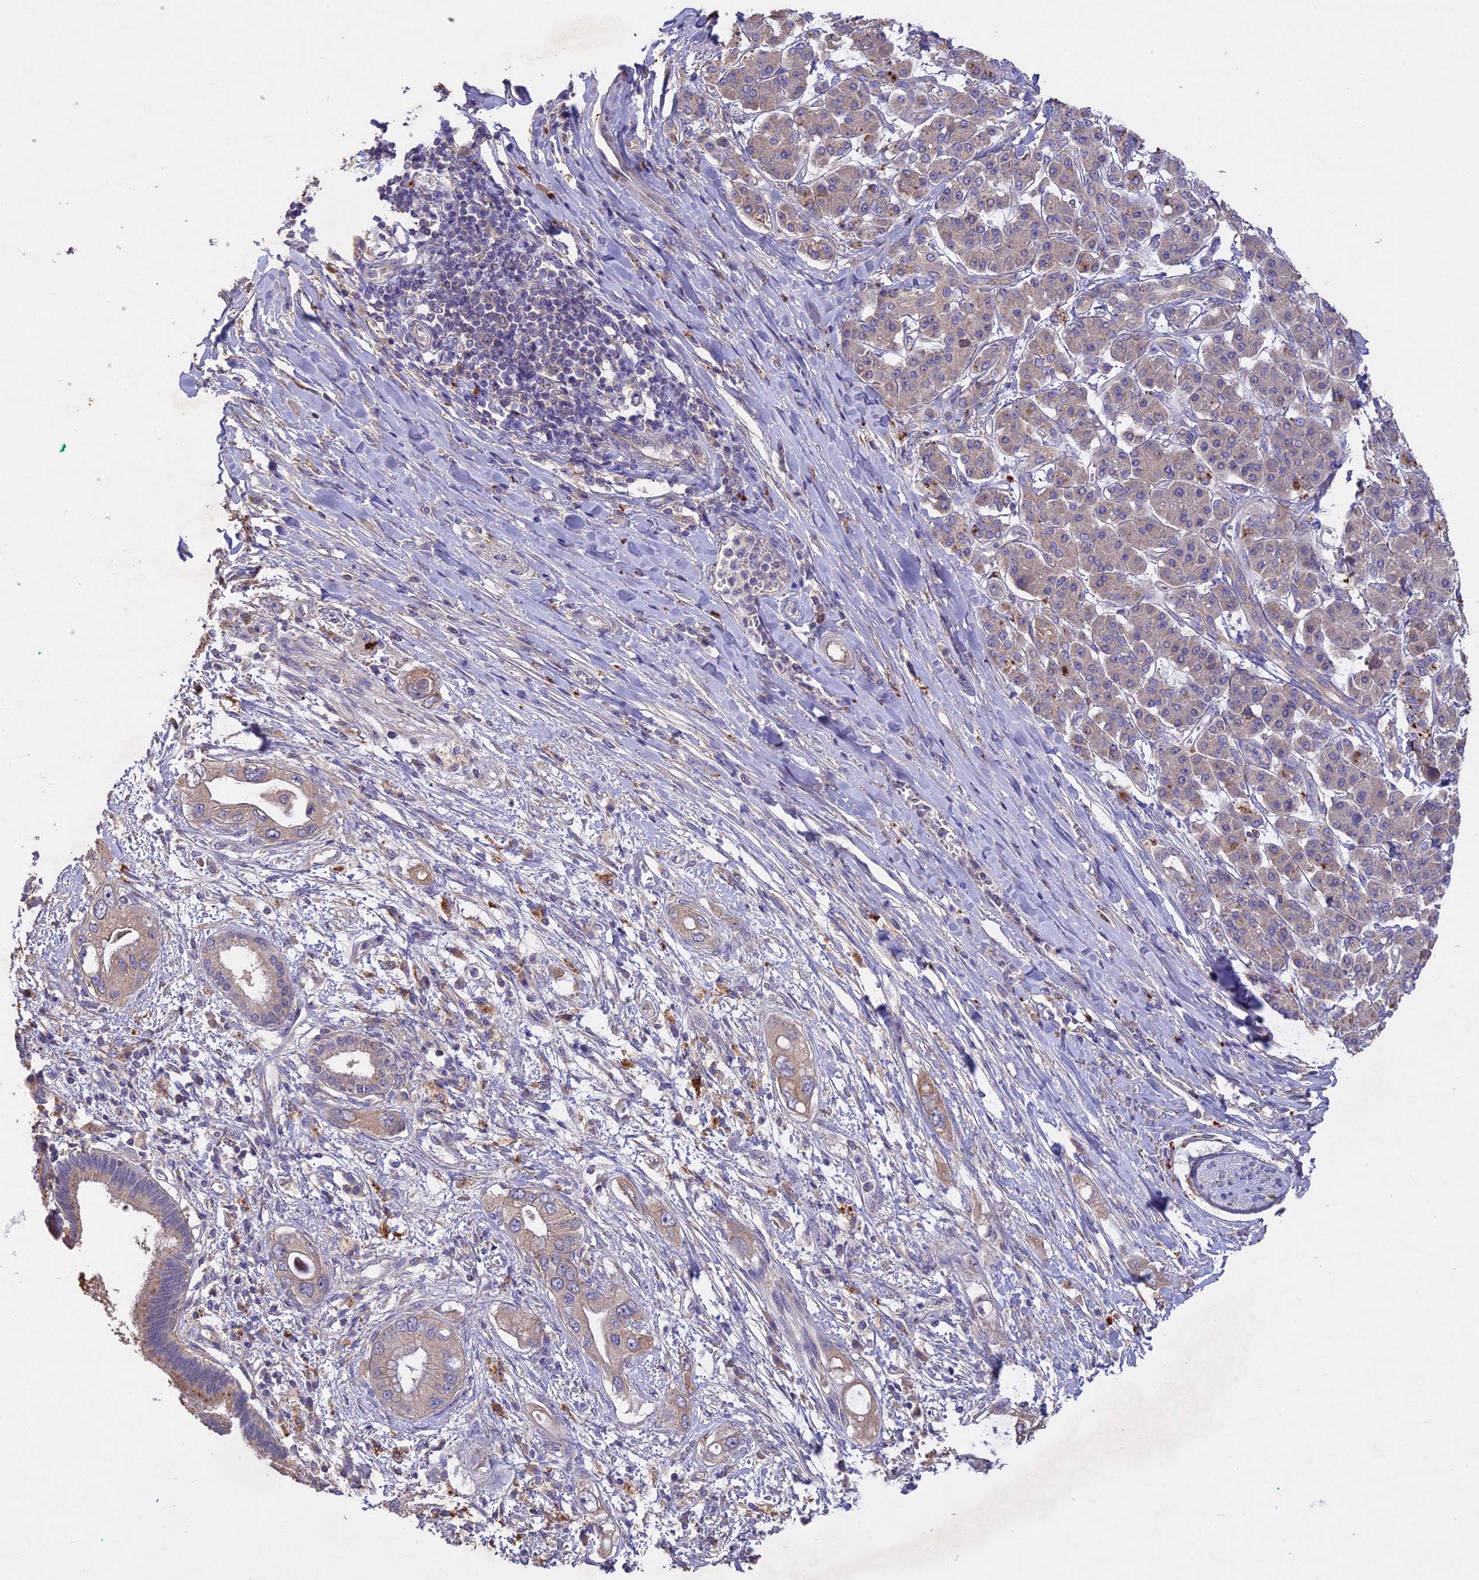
{"staining": {"intensity": "weak", "quantity": "<25%", "location": "cytoplasmic/membranous"}, "tissue": "pancreatic cancer", "cell_type": "Tumor cells", "image_type": "cancer", "snomed": [{"axis": "morphology", "description": "Inflammation, NOS"}, {"axis": "morphology", "description": "Adenocarcinoma, NOS"}, {"axis": "topography", "description": "Pancreas"}], "caption": "The image displays no staining of tumor cells in pancreatic cancer.", "gene": "SLC26A4", "patient": {"sex": "female", "age": 56}}